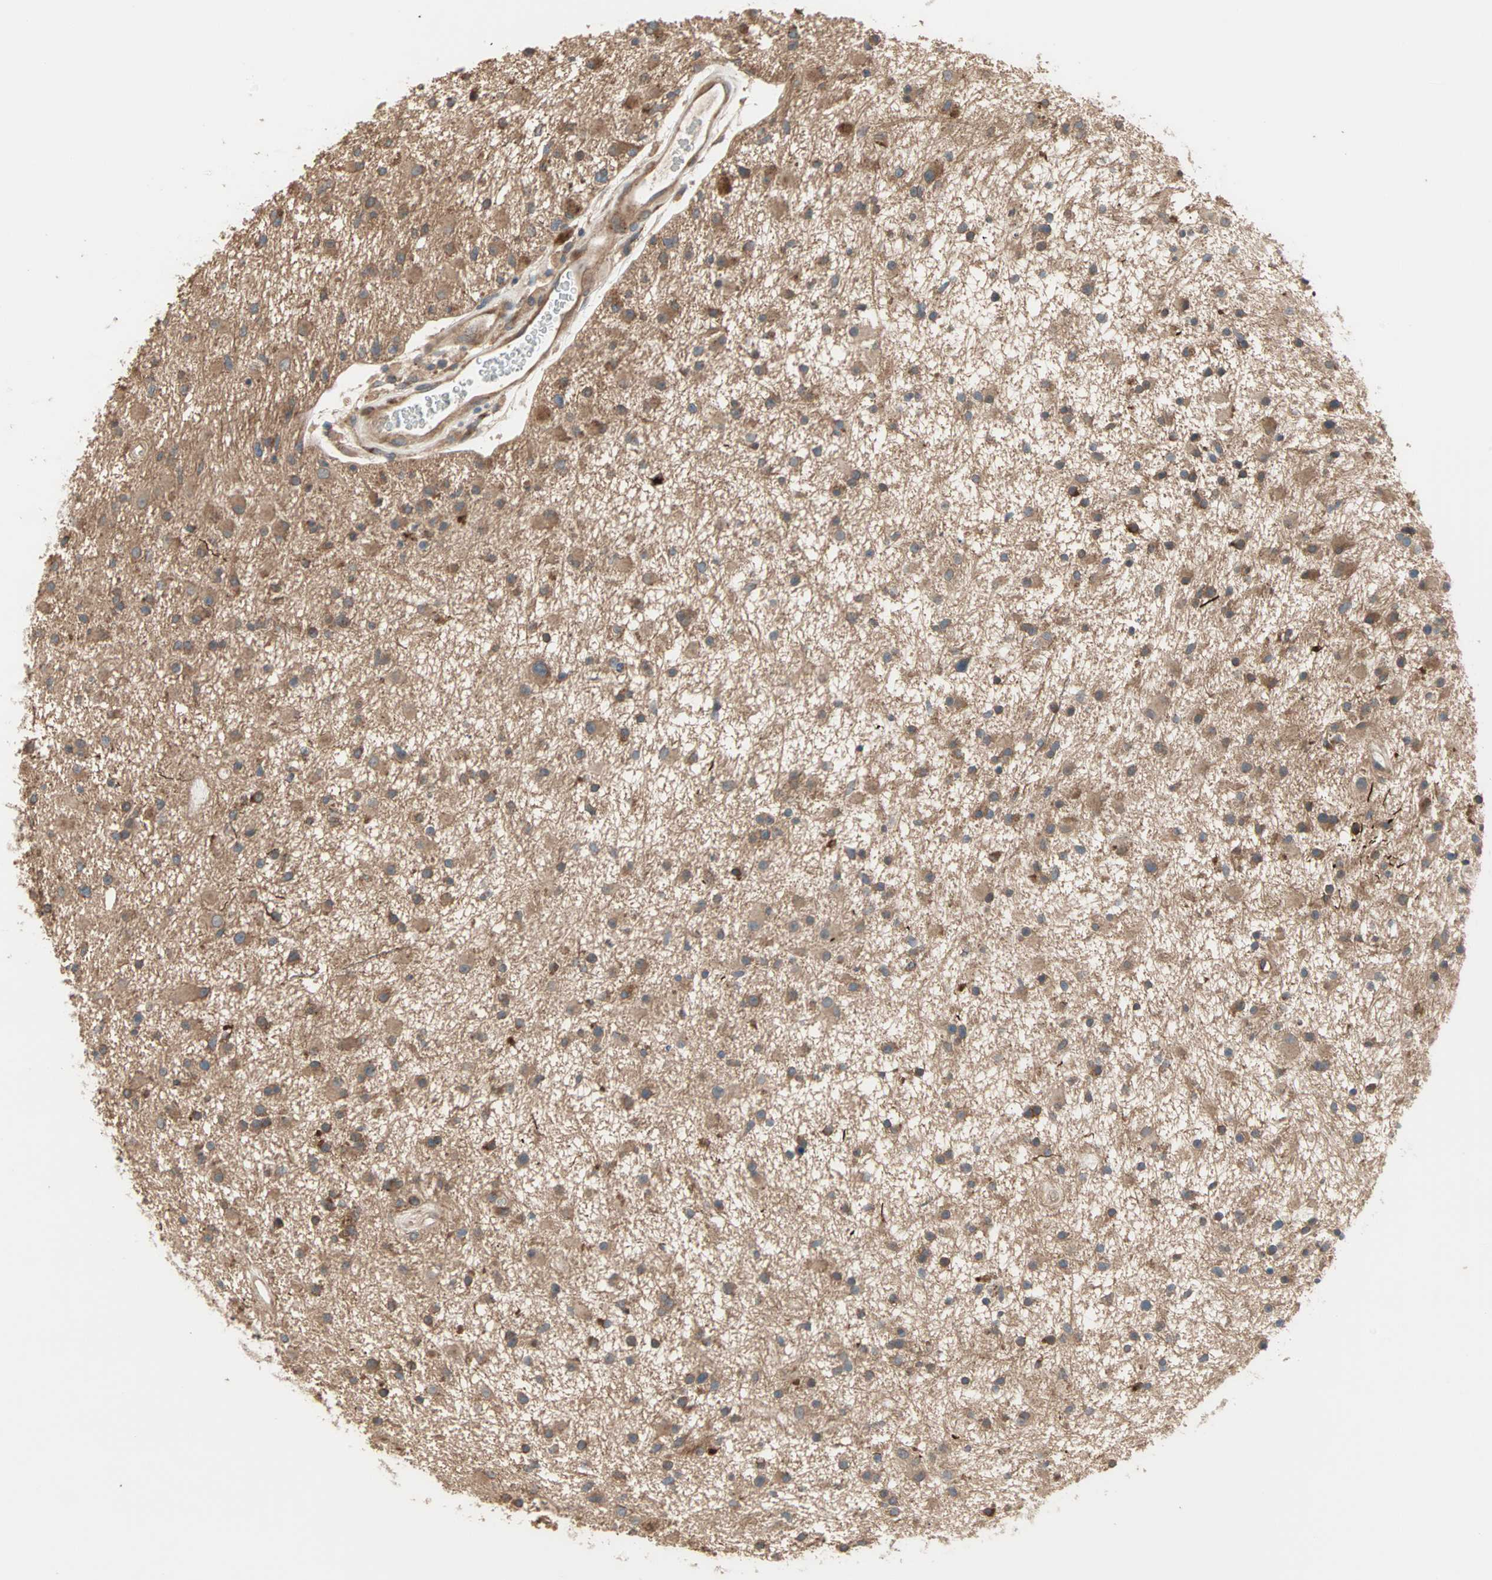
{"staining": {"intensity": "weak", "quantity": "25%-75%", "location": "cytoplasmic/membranous"}, "tissue": "glioma", "cell_type": "Tumor cells", "image_type": "cancer", "snomed": [{"axis": "morphology", "description": "Glioma, malignant, High grade"}, {"axis": "topography", "description": "Brain"}], "caption": "This is a photomicrograph of IHC staining of glioma, which shows weak staining in the cytoplasmic/membranous of tumor cells.", "gene": "PDE8A", "patient": {"sex": "male", "age": 33}}